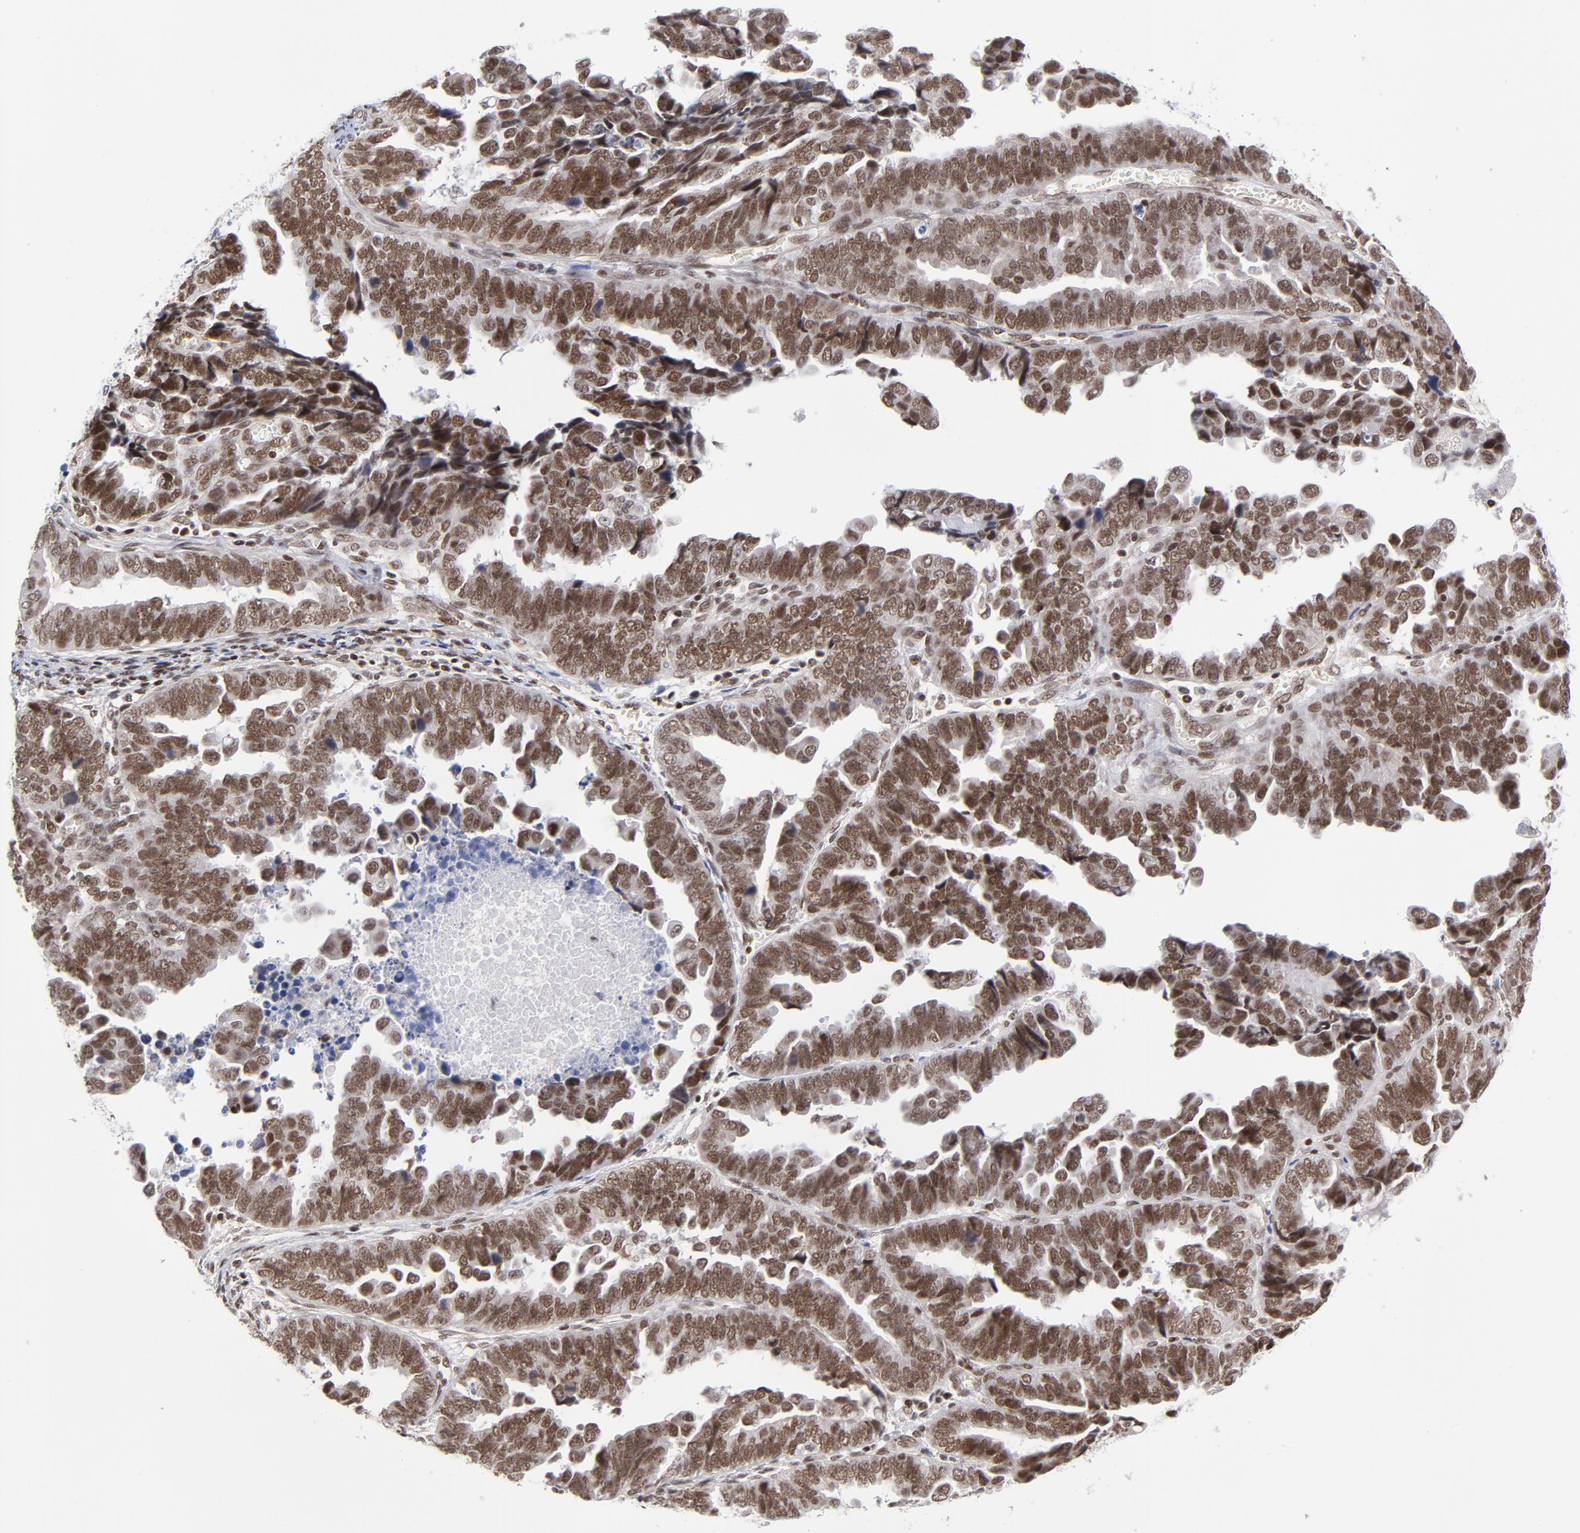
{"staining": {"intensity": "strong", "quantity": ">75%", "location": "nuclear"}, "tissue": "endometrial cancer", "cell_type": "Tumor cells", "image_type": "cancer", "snomed": [{"axis": "morphology", "description": "Adenocarcinoma, NOS"}, {"axis": "topography", "description": "Endometrium"}], "caption": "Strong nuclear expression is appreciated in approximately >75% of tumor cells in endometrial cancer.", "gene": "CTCF", "patient": {"sex": "female", "age": 75}}